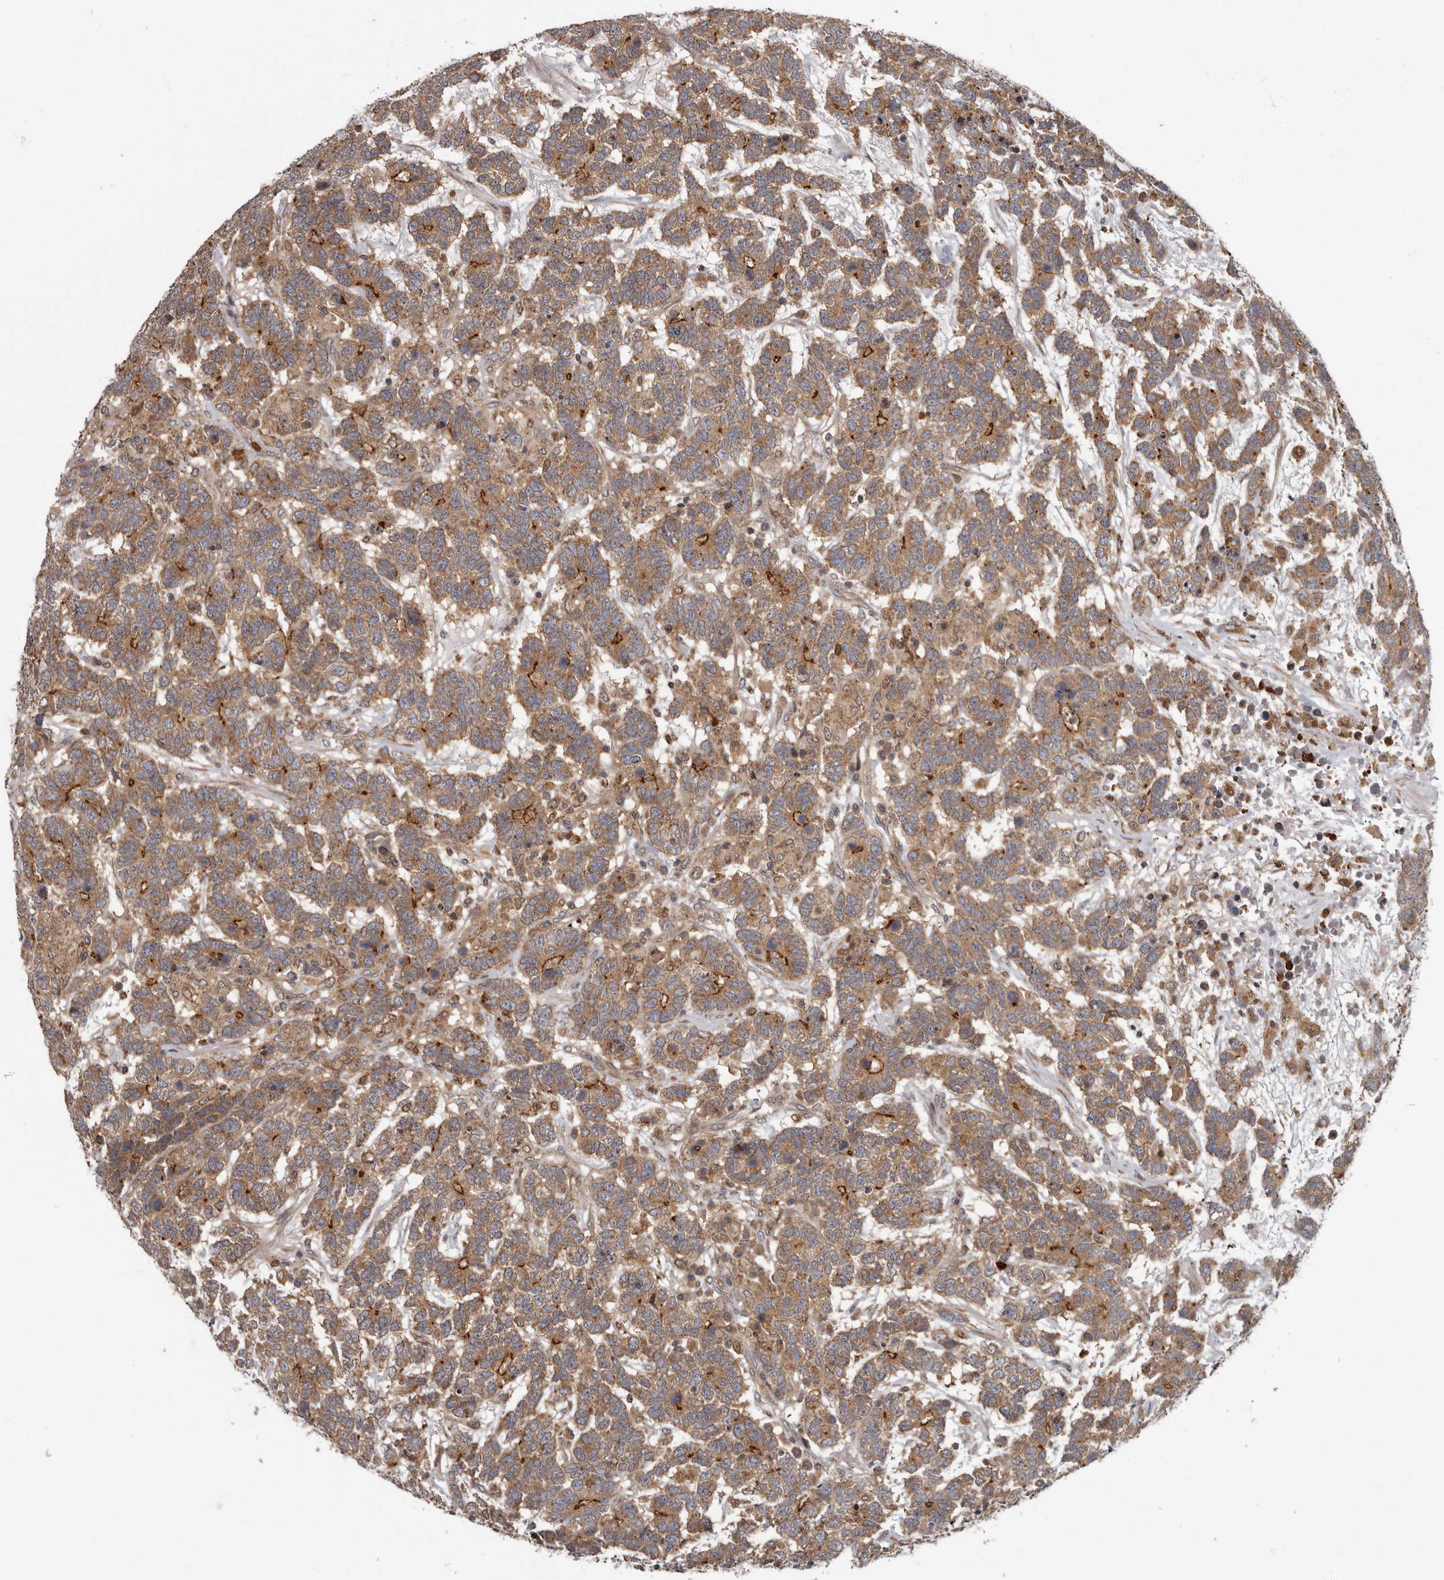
{"staining": {"intensity": "moderate", "quantity": ">75%", "location": "cytoplasmic/membranous"}, "tissue": "testis cancer", "cell_type": "Tumor cells", "image_type": "cancer", "snomed": [{"axis": "morphology", "description": "Carcinoma, Embryonal, NOS"}, {"axis": "topography", "description": "Testis"}], "caption": "Immunohistochemistry of human testis embryonal carcinoma demonstrates medium levels of moderate cytoplasmic/membranous expression in about >75% of tumor cells. Nuclei are stained in blue.", "gene": "FGFR4", "patient": {"sex": "male", "age": 26}}